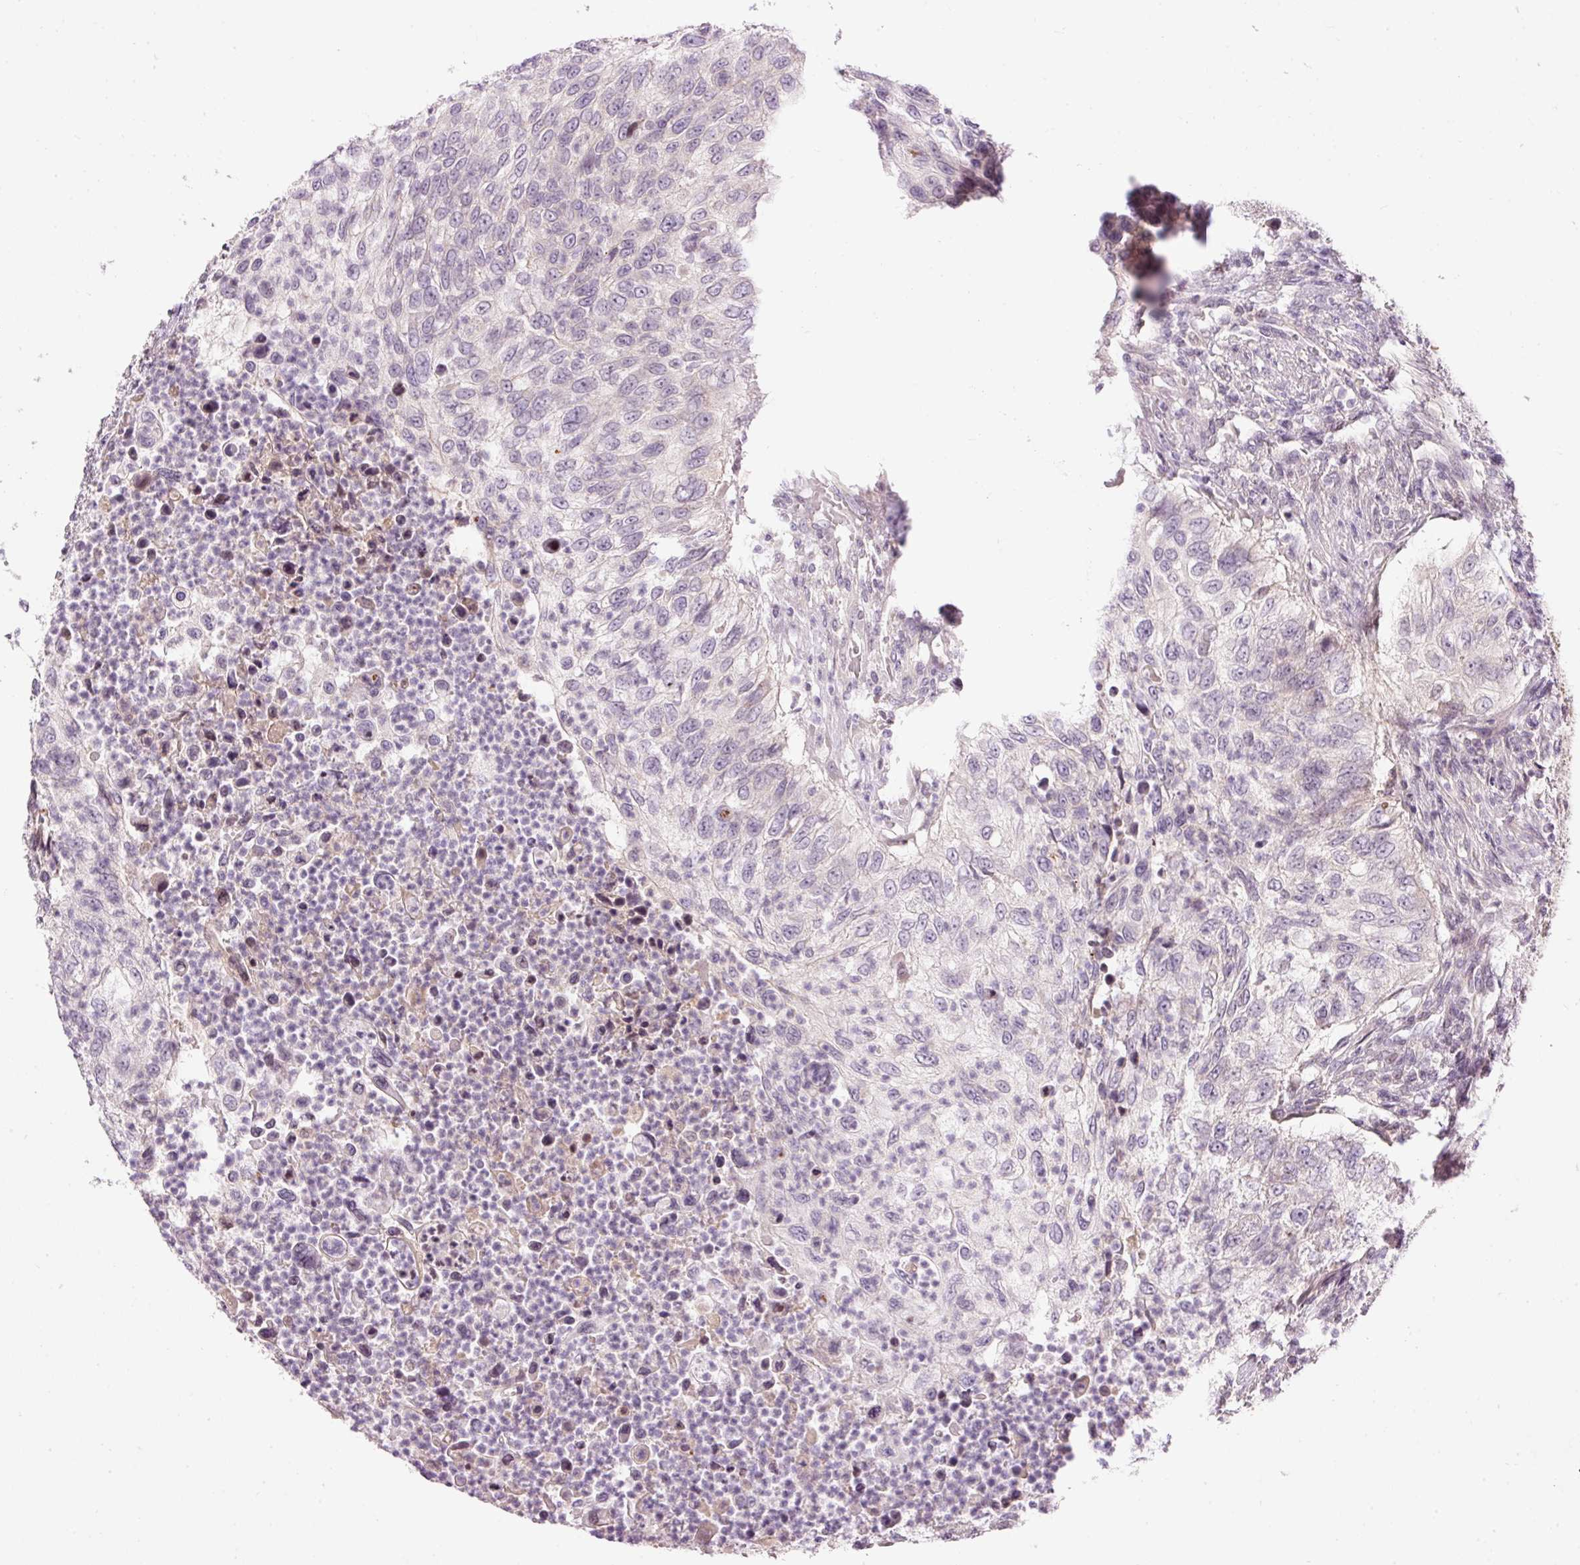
{"staining": {"intensity": "negative", "quantity": "none", "location": "none"}, "tissue": "urothelial cancer", "cell_type": "Tumor cells", "image_type": "cancer", "snomed": [{"axis": "morphology", "description": "Urothelial carcinoma, High grade"}, {"axis": "topography", "description": "Urinary bladder"}], "caption": "Immunohistochemistry micrograph of high-grade urothelial carcinoma stained for a protein (brown), which exhibits no positivity in tumor cells.", "gene": "ABHD11", "patient": {"sex": "female", "age": 60}}